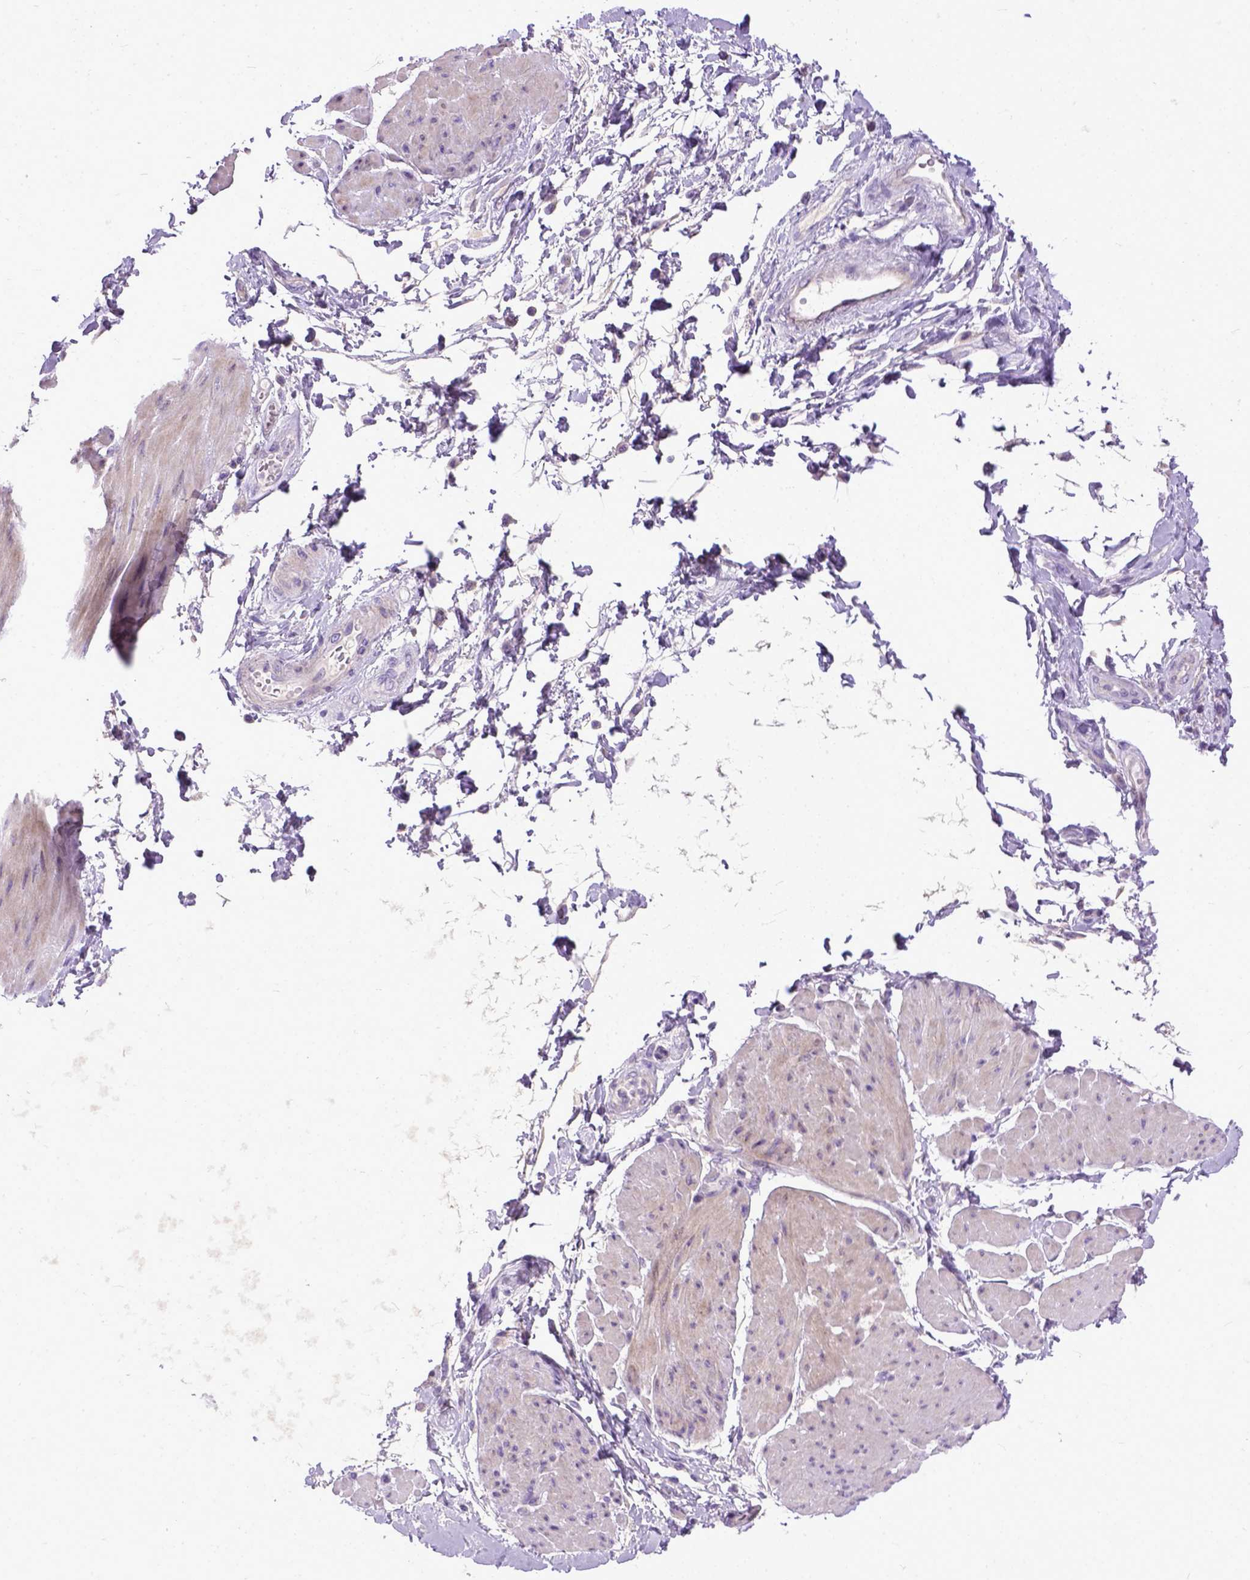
{"staining": {"intensity": "negative", "quantity": "none", "location": "none"}, "tissue": "adipose tissue", "cell_type": "Adipocytes", "image_type": "normal", "snomed": [{"axis": "morphology", "description": "Normal tissue, NOS"}, {"axis": "topography", "description": "Urinary bladder"}, {"axis": "topography", "description": "Peripheral nerve tissue"}], "caption": "Immunohistochemical staining of normal human adipose tissue reveals no significant expression in adipocytes. (Brightfield microscopy of DAB (3,3'-diaminobenzidine) immunohistochemistry (IHC) at high magnification).", "gene": "PLK5", "patient": {"sex": "female", "age": 60}}